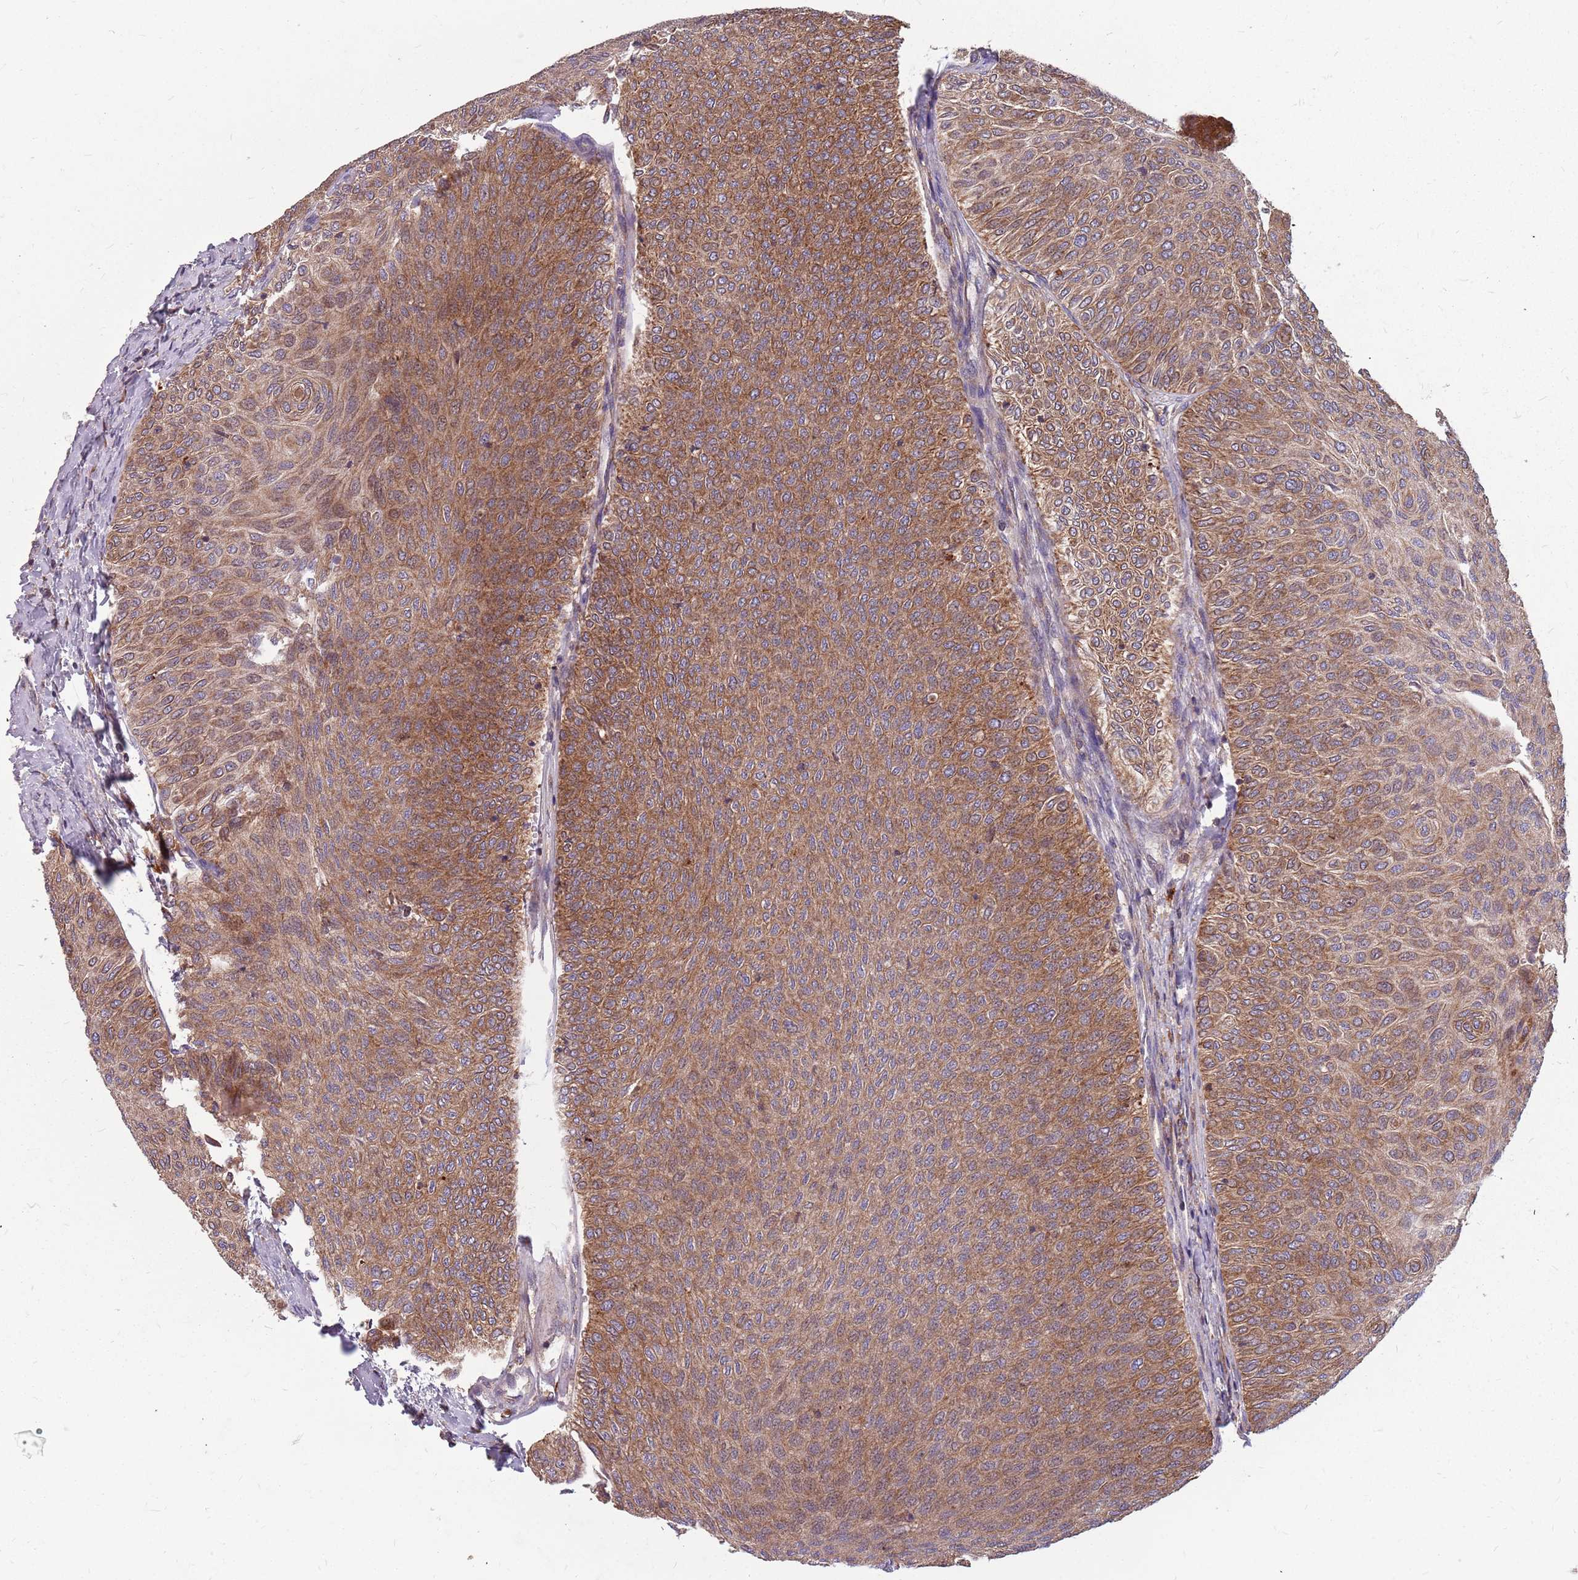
{"staining": {"intensity": "moderate", "quantity": ">75%", "location": "cytoplasmic/membranous"}, "tissue": "urothelial cancer", "cell_type": "Tumor cells", "image_type": "cancer", "snomed": [{"axis": "morphology", "description": "Urothelial carcinoma, Low grade"}, {"axis": "topography", "description": "Urinary bladder"}], "caption": "DAB immunohistochemical staining of human urothelial cancer demonstrates moderate cytoplasmic/membranous protein staining in about >75% of tumor cells.", "gene": "NME4", "patient": {"sex": "male", "age": 78}}